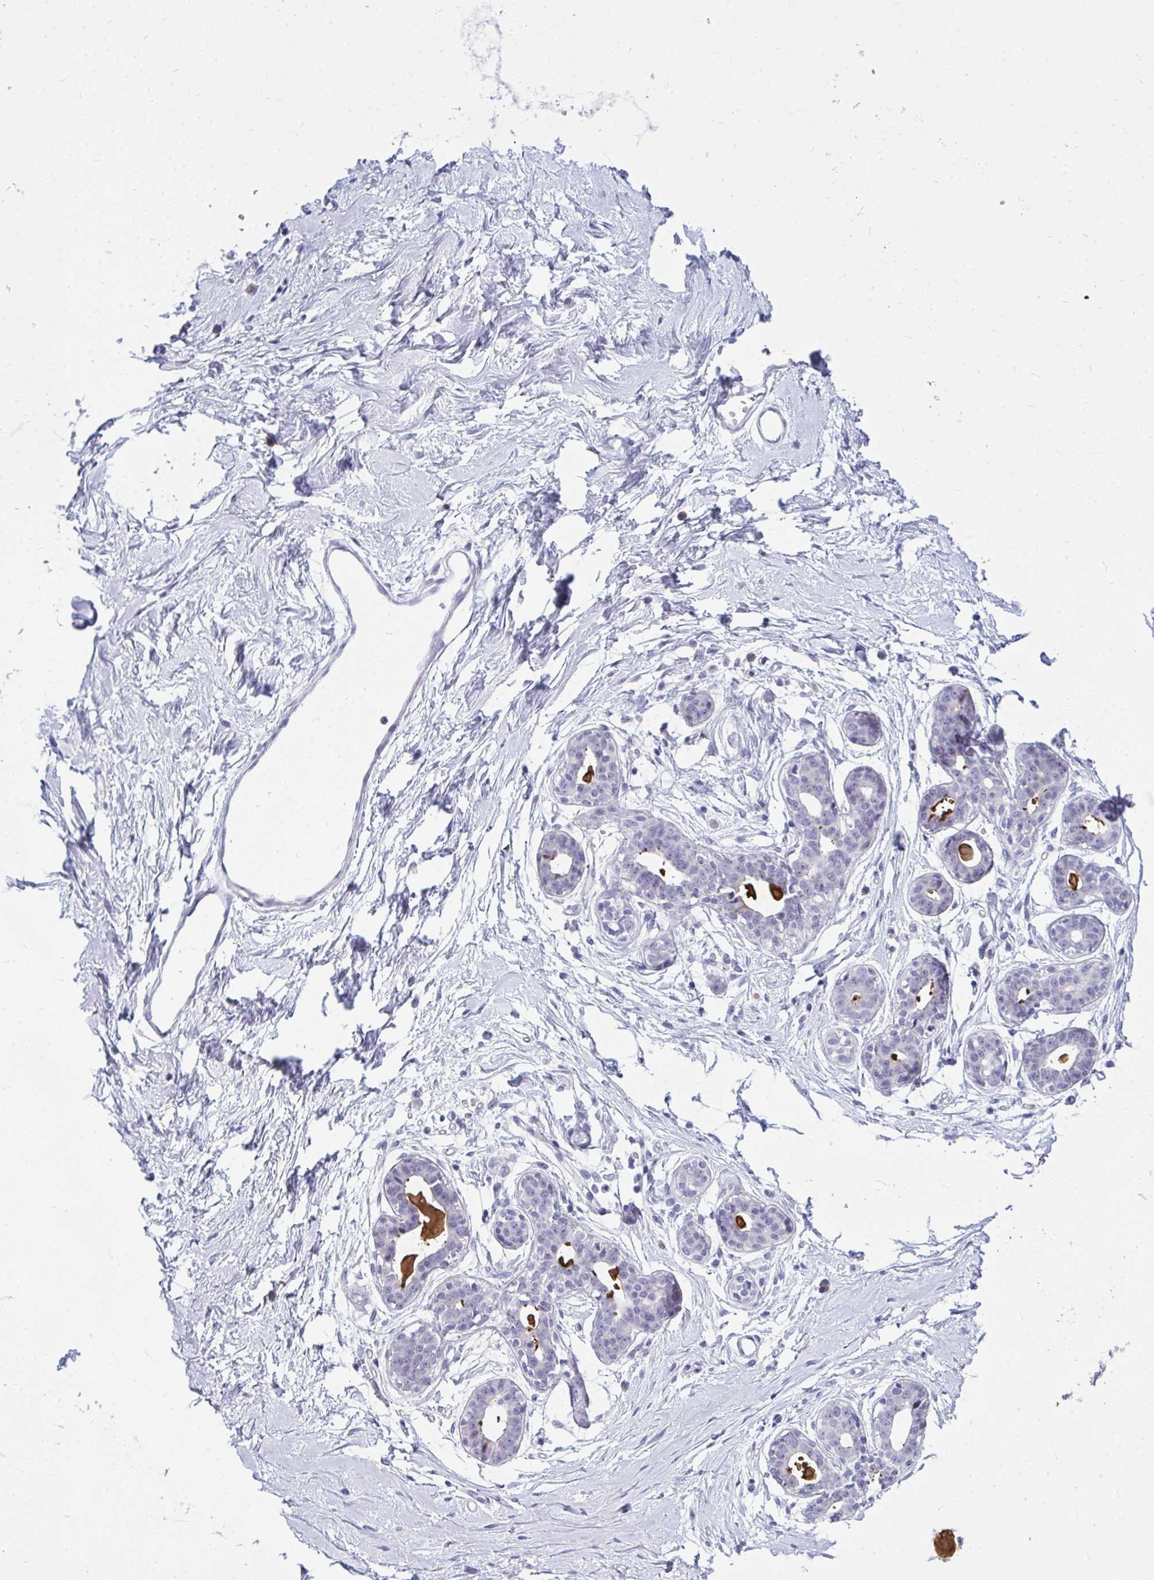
{"staining": {"intensity": "negative", "quantity": "none", "location": "none"}, "tissue": "breast", "cell_type": "Adipocytes", "image_type": "normal", "snomed": [{"axis": "morphology", "description": "Normal tissue, NOS"}, {"axis": "topography", "description": "Breast"}], "caption": "DAB immunohistochemical staining of unremarkable human breast demonstrates no significant staining in adipocytes.", "gene": "ZSCAN25", "patient": {"sex": "female", "age": 45}}